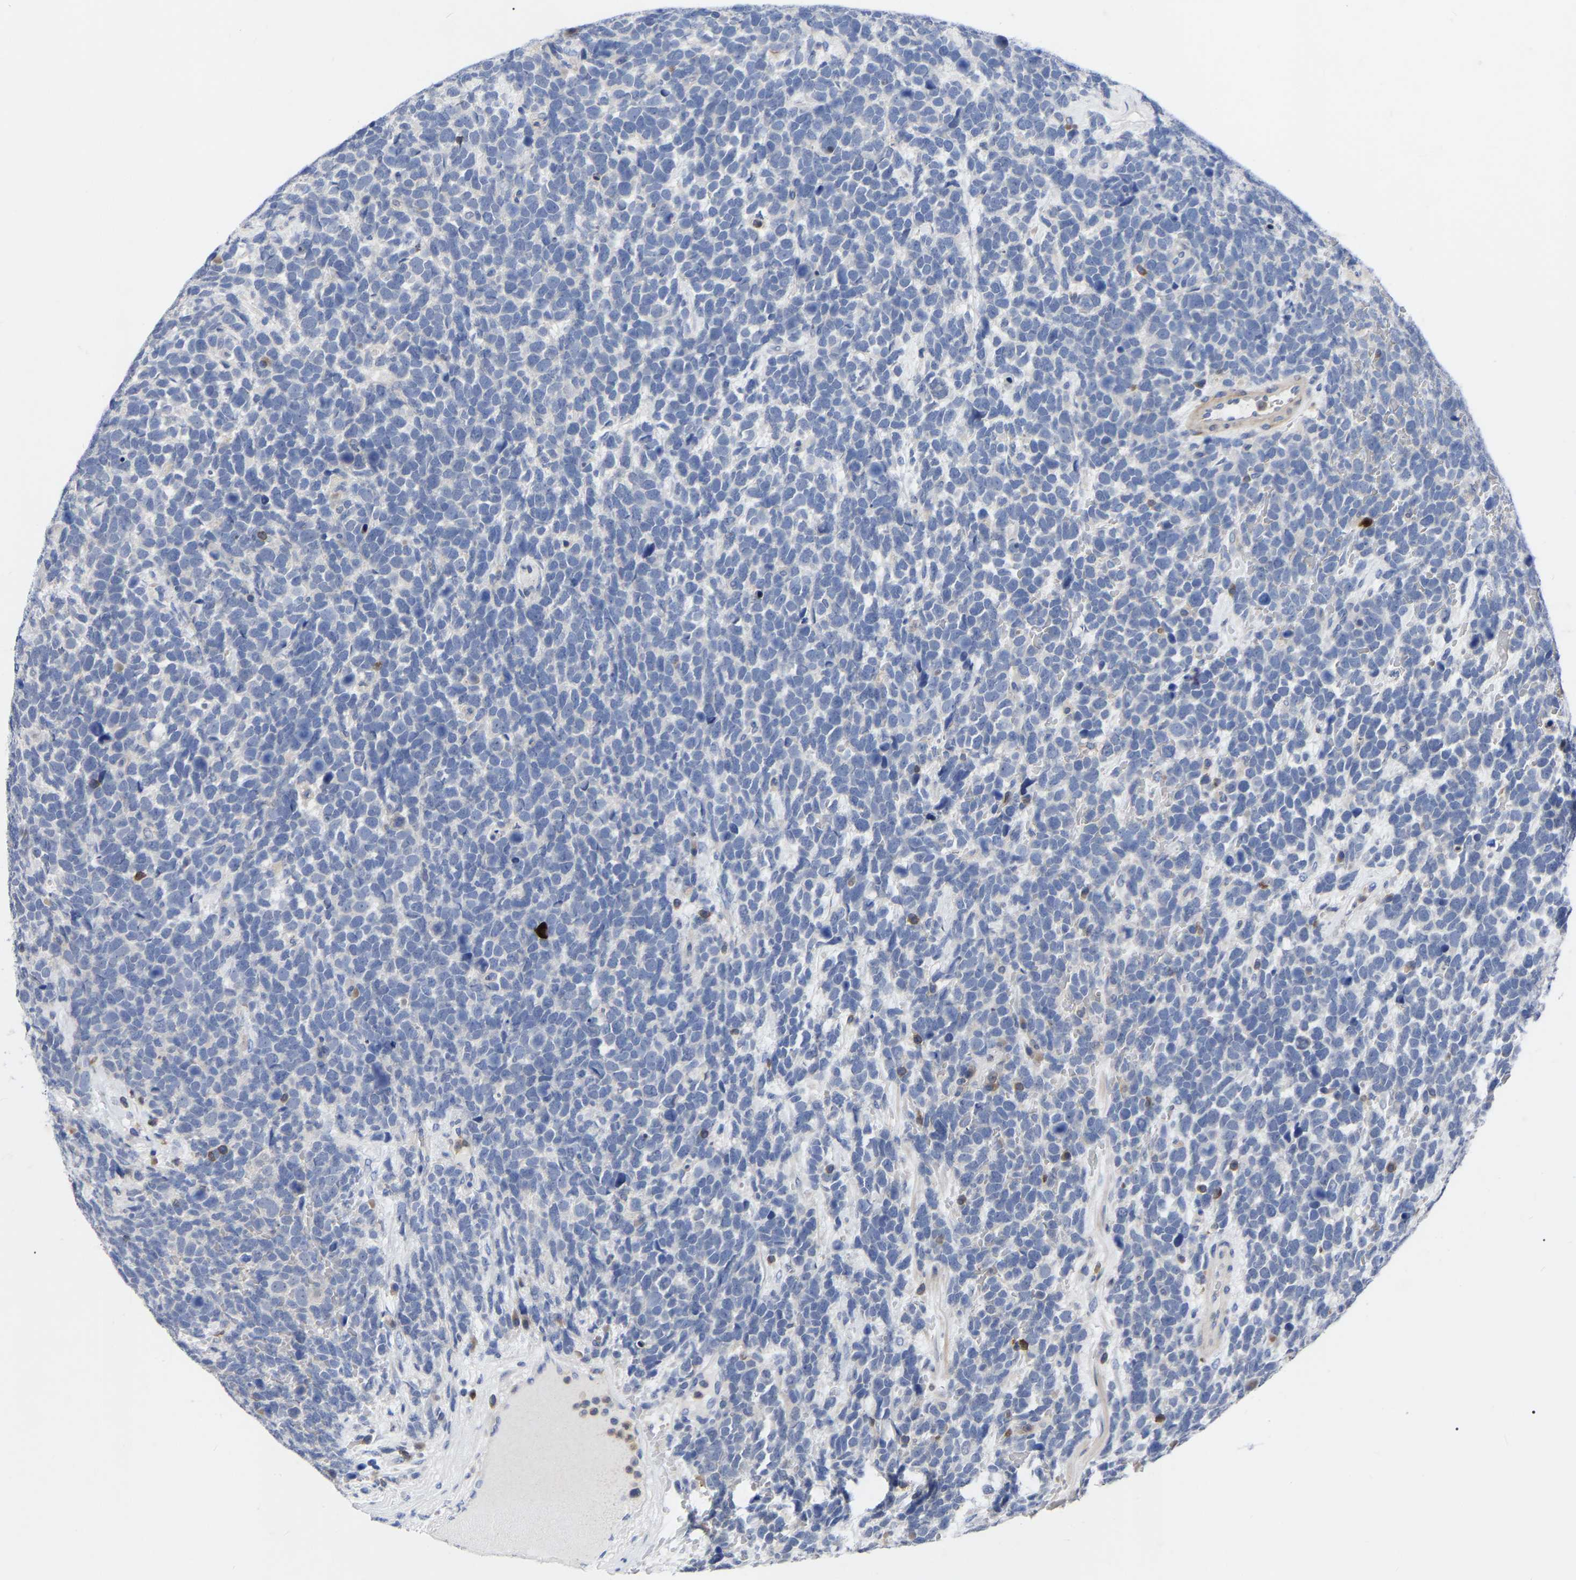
{"staining": {"intensity": "negative", "quantity": "none", "location": "none"}, "tissue": "urothelial cancer", "cell_type": "Tumor cells", "image_type": "cancer", "snomed": [{"axis": "morphology", "description": "Urothelial carcinoma, High grade"}, {"axis": "topography", "description": "Urinary bladder"}], "caption": "The photomicrograph displays no staining of tumor cells in urothelial cancer.", "gene": "PTPN7", "patient": {"sex": "female", "age": 82}}